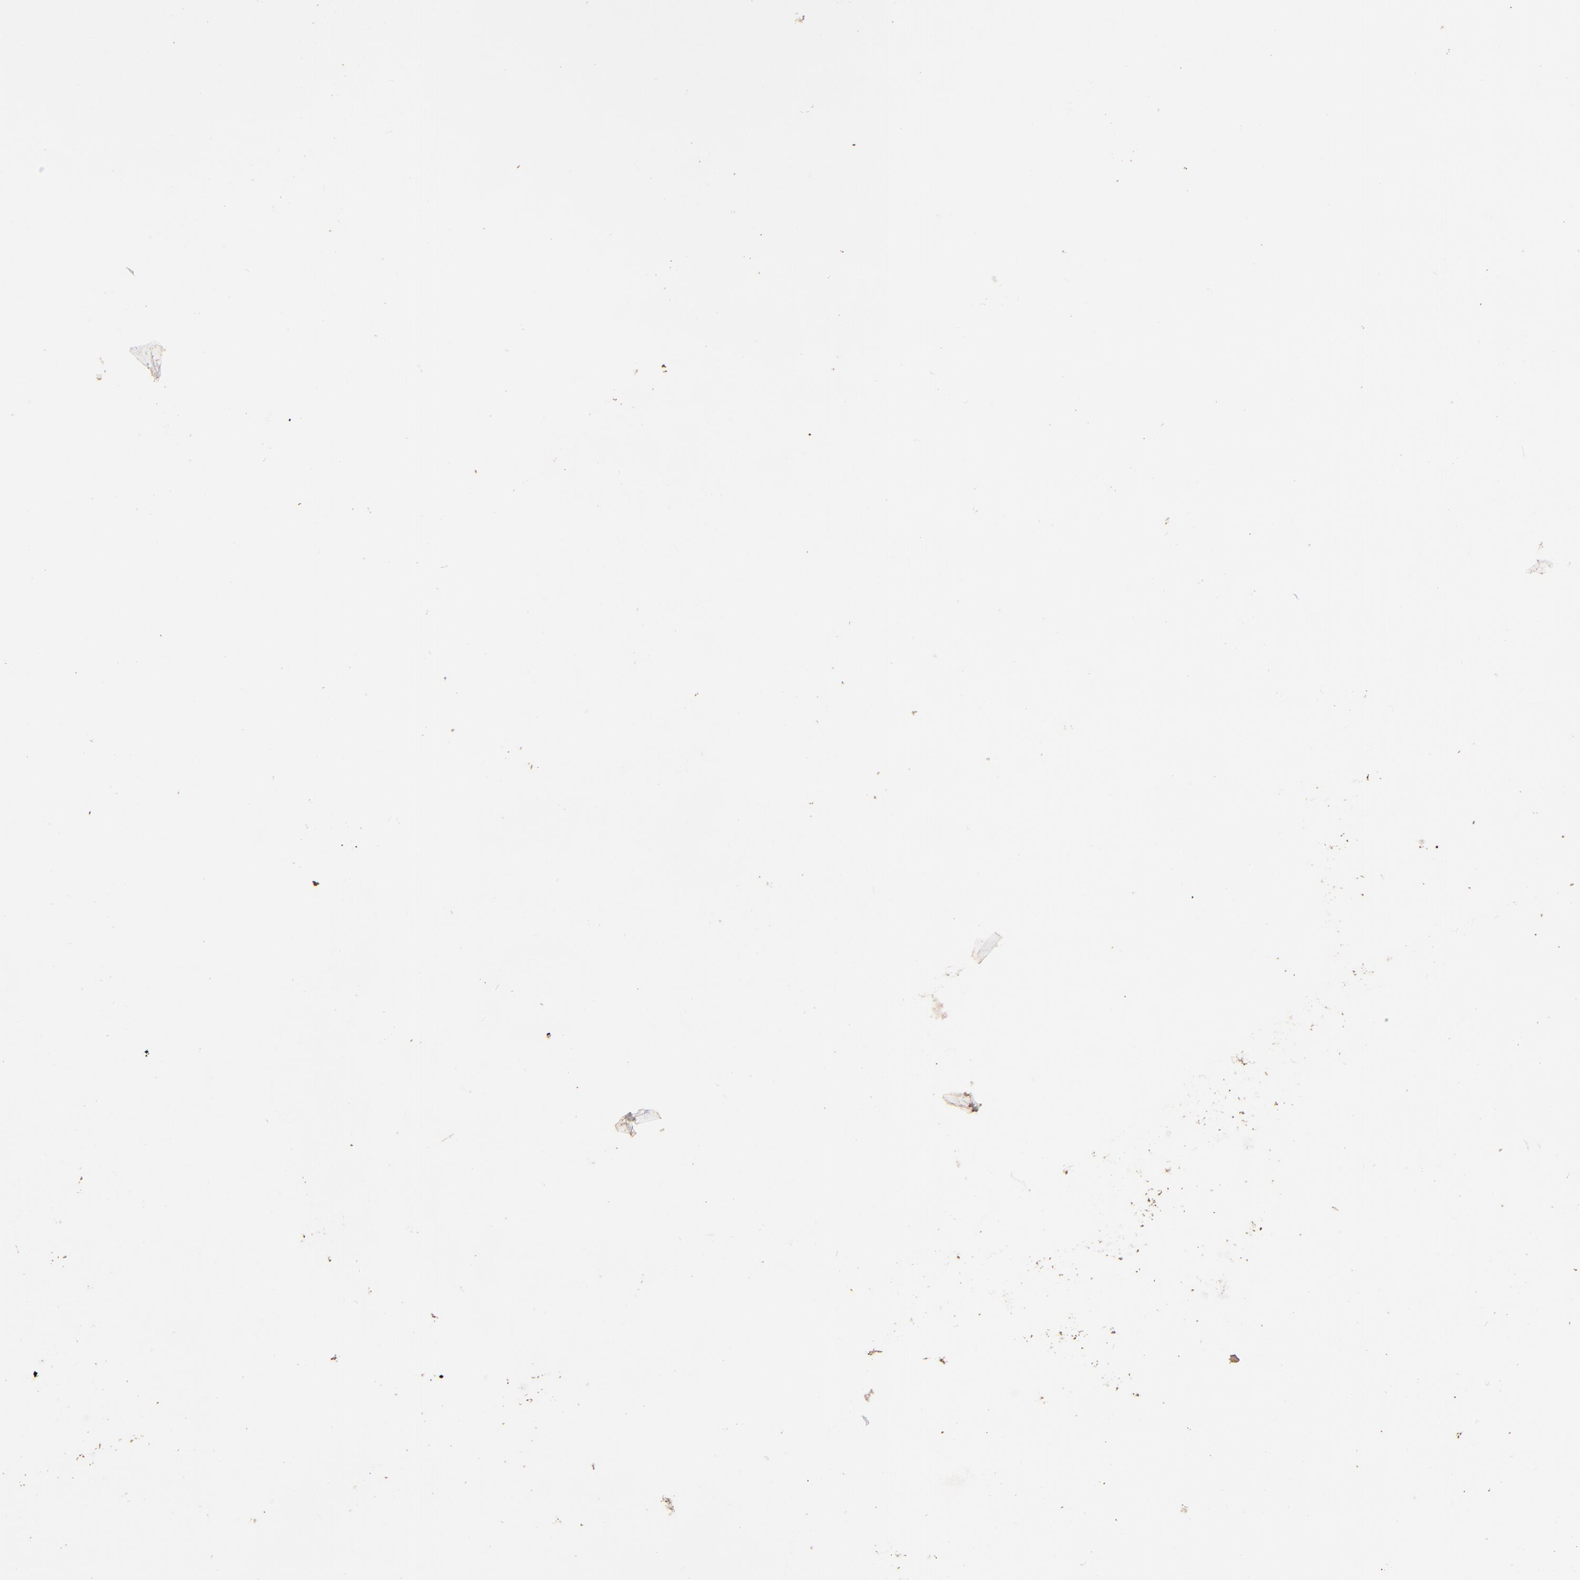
{"staining": {"intensity": "weak", "quantity": "25%-75%", "location": "cytoplasmic/membranous"}, "tissue": "skin cancer", "cell_type": "Tumor cells", "image_type": "cancer", "snomed": [{"axis": "morphology", "description": "Squamous cell carcinoma, NOS"}, {"axis": "topography", "description": "Skin"}], "caption": "High-magnification brightfield microscopy of squamous cell carcinoma (skin) stained with DAB (3,3'-diaminobenzidine) (brown) and counterstained with hematoxylin (blue). tumor cells exhibit weak cytoplasmic/membranous staining is present in approximately25%-75% of cells.", "gene": "HECTD1", "patient": {"sex": "male", "age": 24}}